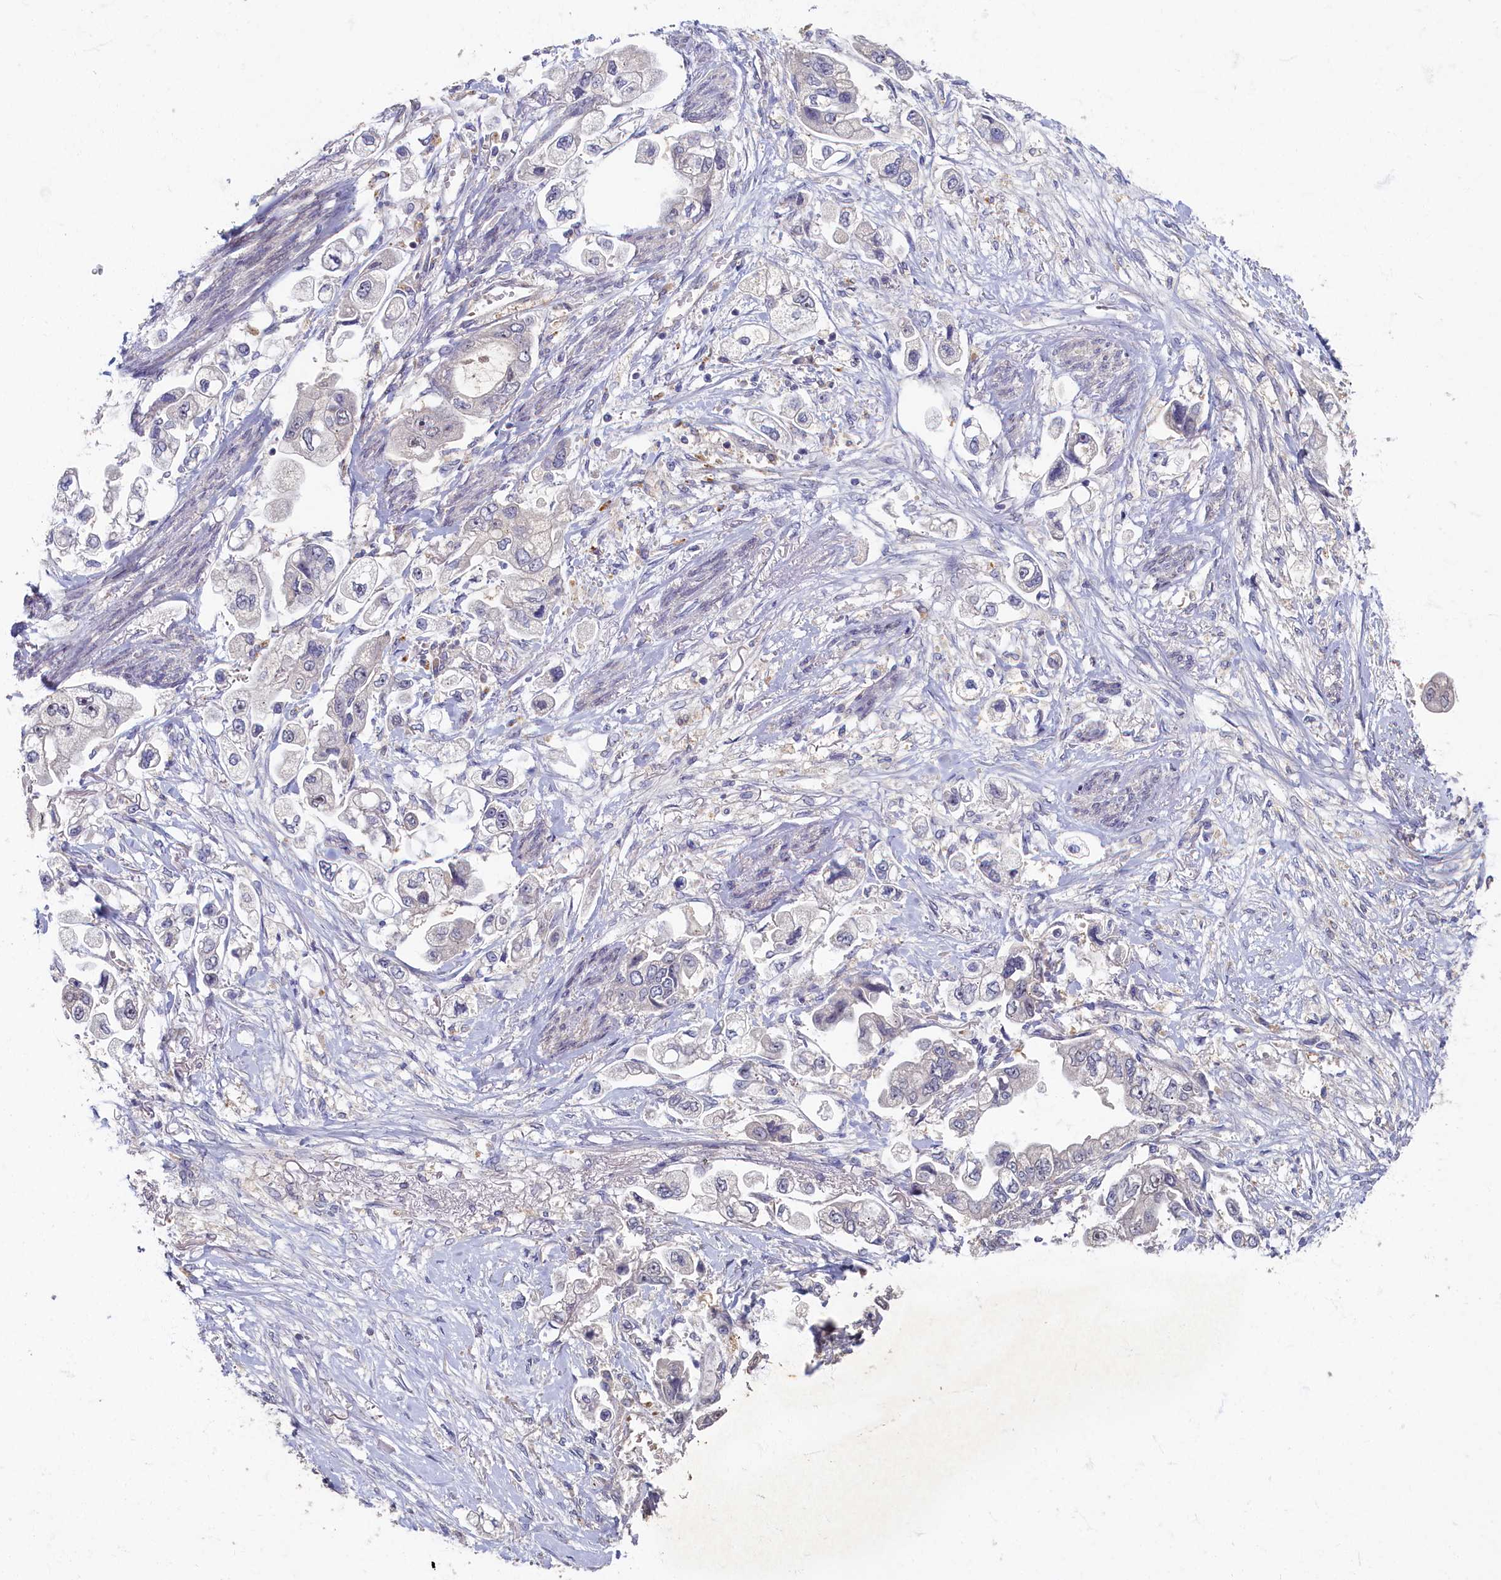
{"staining": {"intensity": "negative", "quantity": "none", "location": "none"}, "tissue": "stomach cancer", "cell_type": "Tumor cells", "image_type": "cancer", "snomed": [{"axis": "morphology", "description": "Adenocarcinoma, NOS"}, {"axis": "topography", "description": "Stomach"}], "caption": "An image of stomach cancer stained for a protein shows no brown staining in tumor cells.", "gene": "HUNK", "patient": {"sex": "male", "age": 62}}